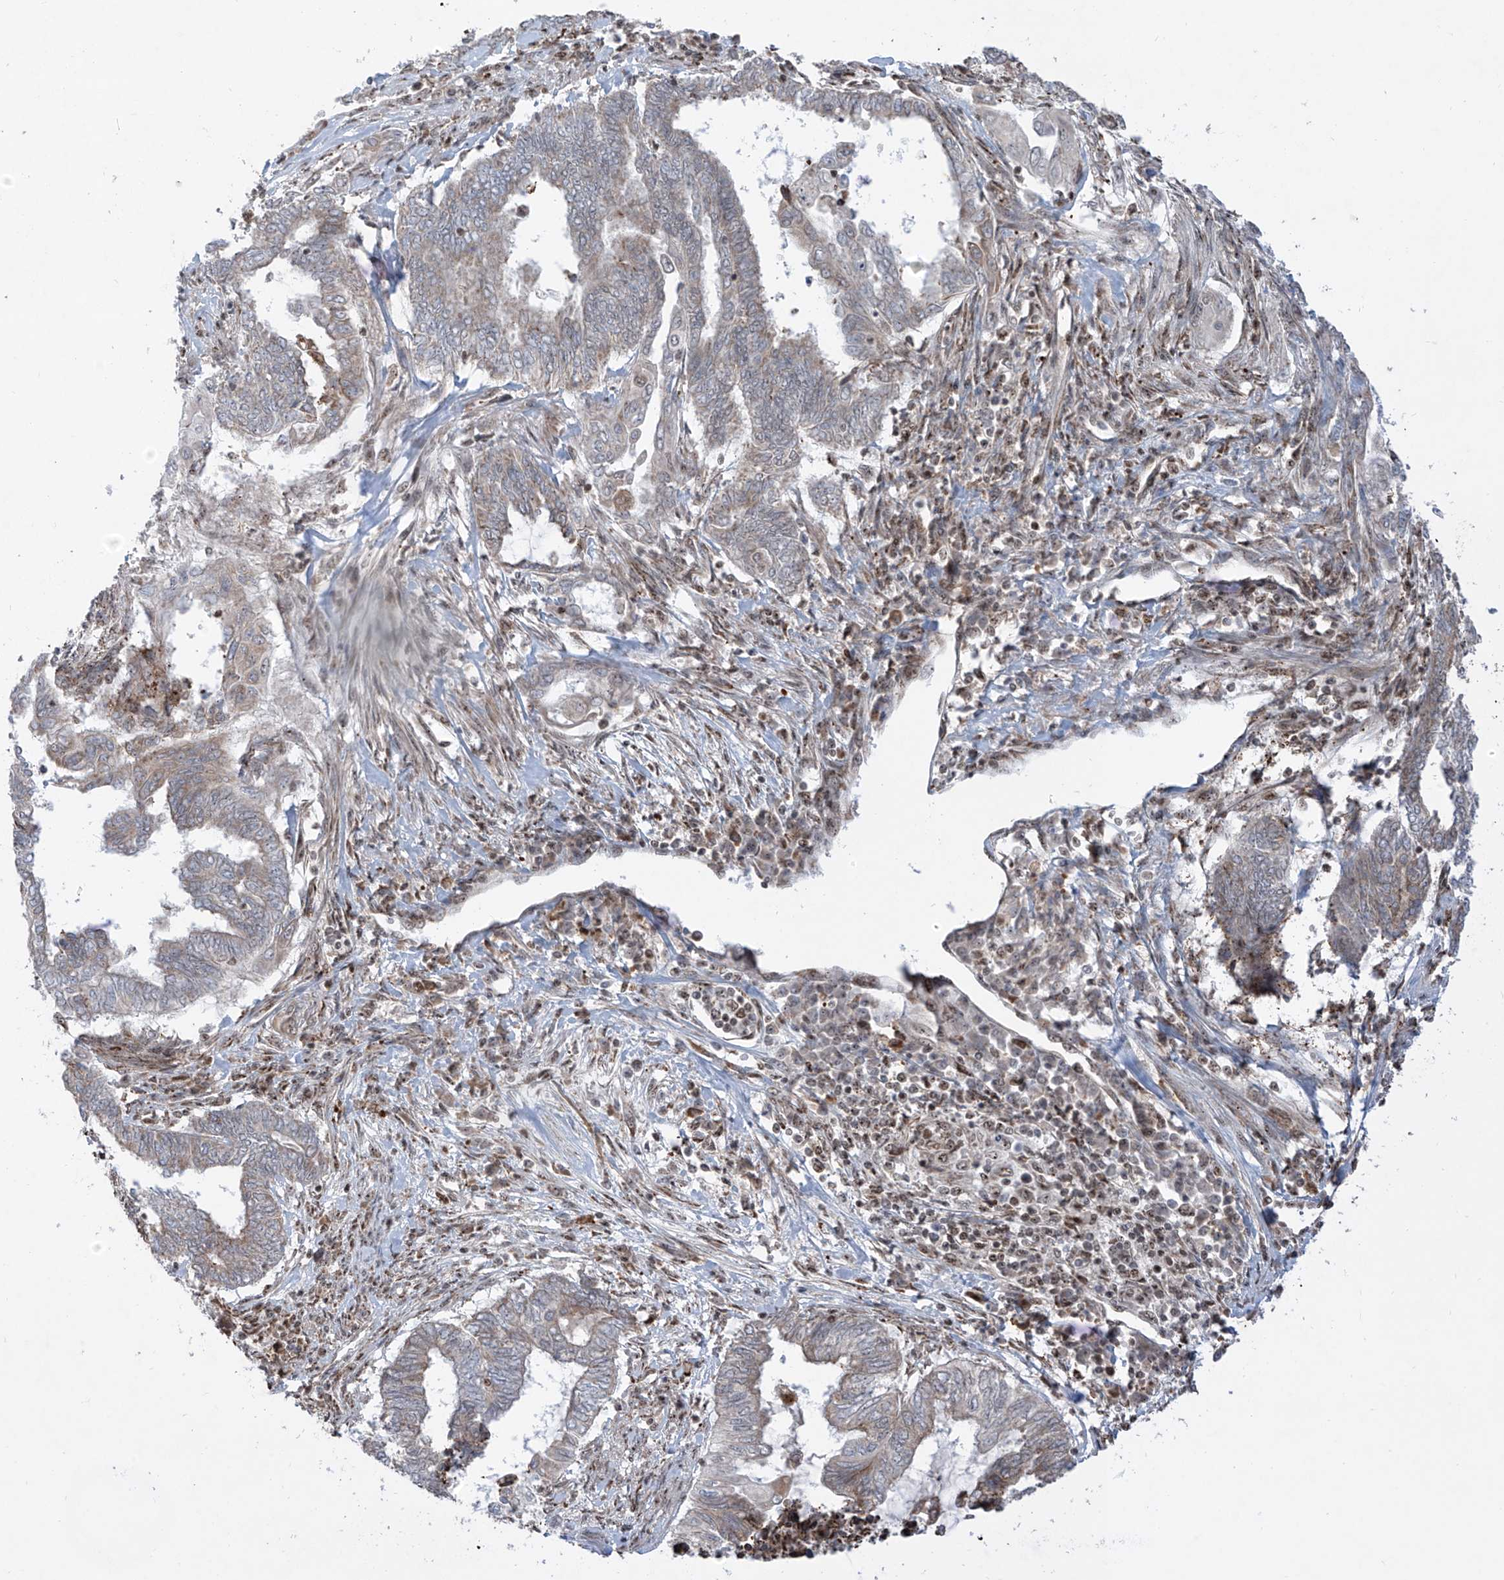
{"staining": {"intensity": "weak", "quantity": "<25%", "location": "cytoplasmic/membranous"}, "tissue": "endometrial cancer", "cell_type": "Tumor cells", "image_type": "cancer", "snomed": [{"axis": "morphology", "description": "Adenocarcinoma, NOS"}, {"axis": "topography", "description": "Uterus"}, {"axis": "topography", "description": "Endometrium"}], "caption": "Immunohistochemical staining of endometrial cancer (adenocarcinoma) shows no significant positivity in tumor cells.", "gene": "ZBTB8A", "patient": {"sex": "female", "age": 70}}